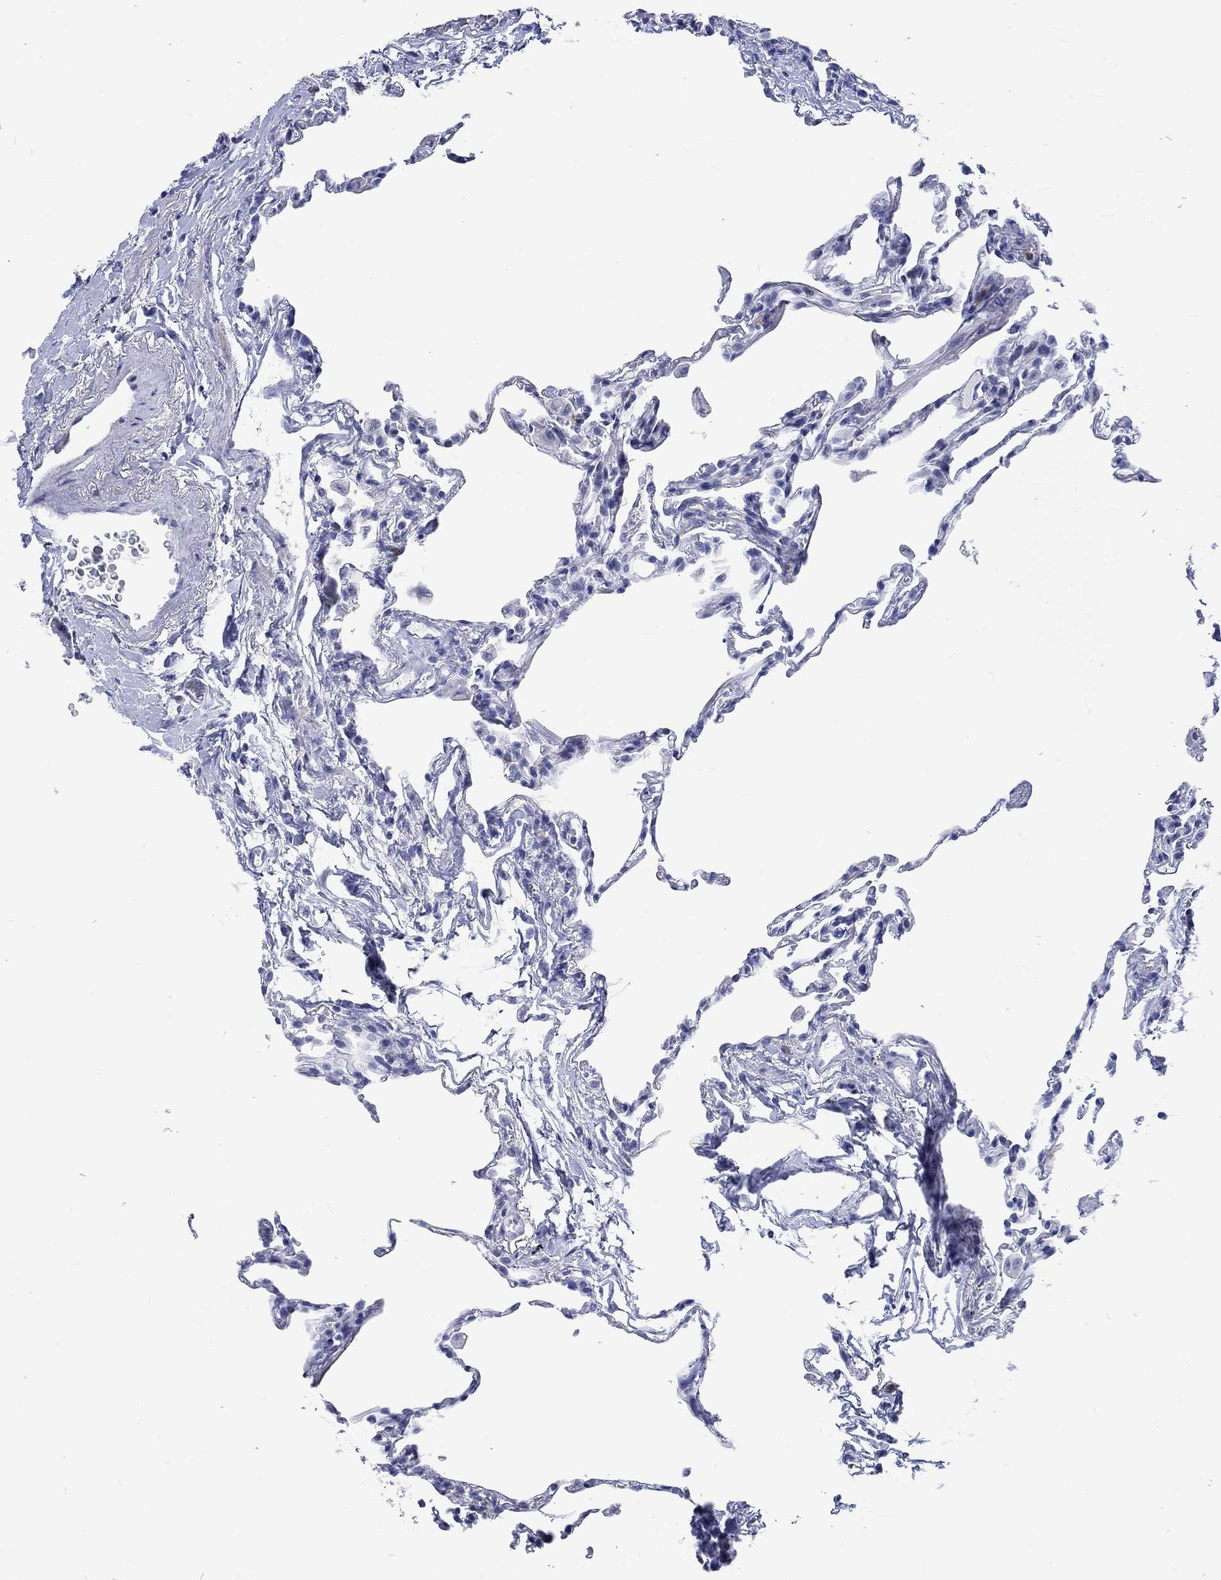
{"staining": {"intensity": "negative", "quantity": "none", "location": "none"}, "tissue": "lung", "cell_type": "Alveolar cells", "image_type": "normal", "snomed": [{"axis": "morphology", "description": "Normal tissue, NOS"}, {"axis": "topography", "description": "Lung"}], "caption": "IHC histopathology image of benign lung: lung stained with DAB (3,3'-diaminobenzidine) demonstrates no significant protein staining in alveolar cells. Brightfield microscopy of IHC stained with DAB (3,3'-diaminobenzidine) (brown) and hematoxylin (blue), captured at high magnification.", "gene": "C4orf47", "patient": {"sex": "female", "age": 57}}